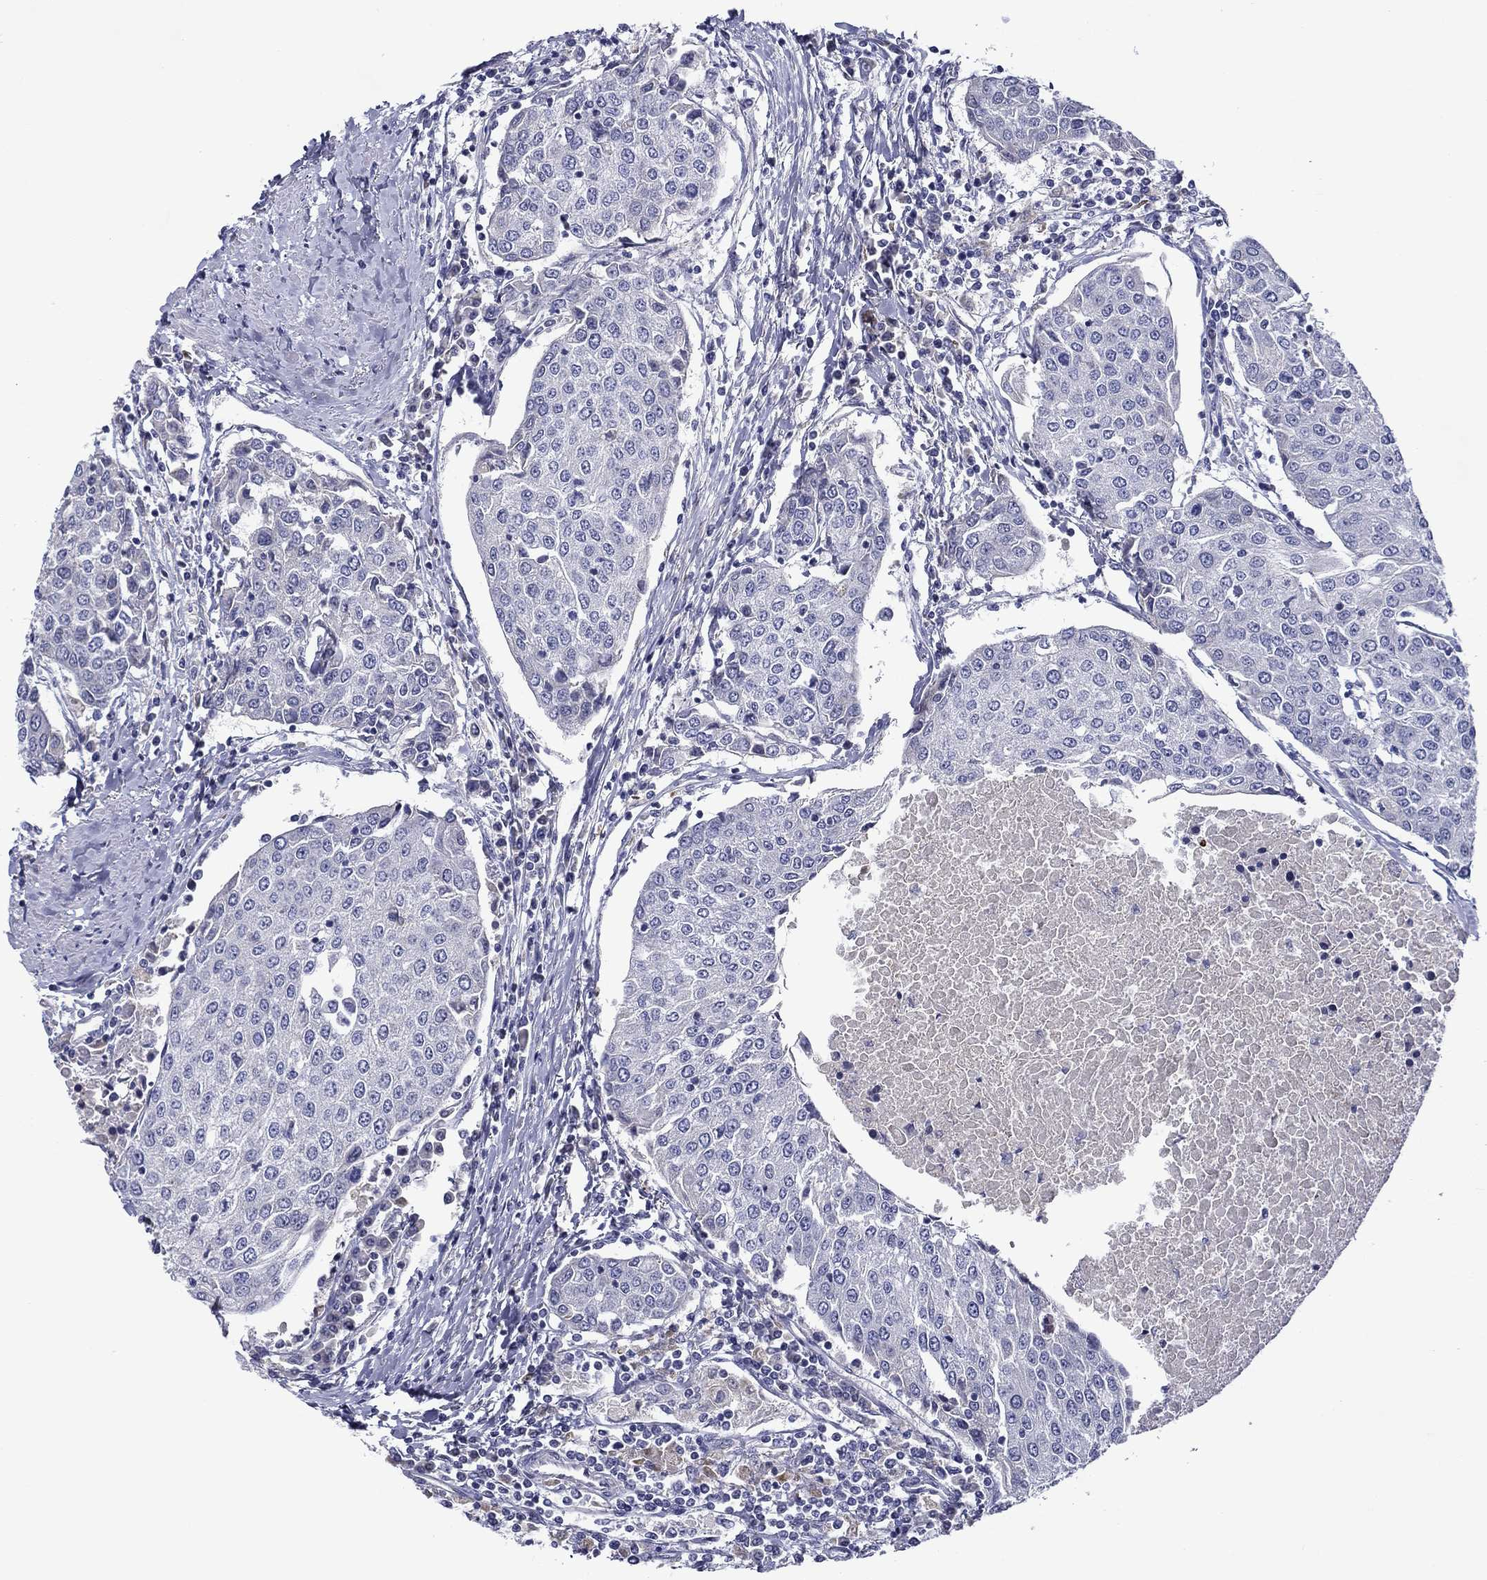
{"staining": {"intensity": "negative", "quantity": "none", "location": "none"}, "tissue": "urothelial cancer", "cell_type": "Tumor cells", "image_type": "cancer", "snomed": [{"axis": "morphology", "description": "Urothelial carcinoma, High grade"}, {"axis": "topography", "description": "Urinary bladder"}], "caption": "This is a photomicrograph of IHC staining of high-grade urothelial carcinoma, which shows no positivity in tumor cells. Nuclei are stained in blue.", "gene": "SPATA7", "patient": {"sex": "female", "age": 85}}